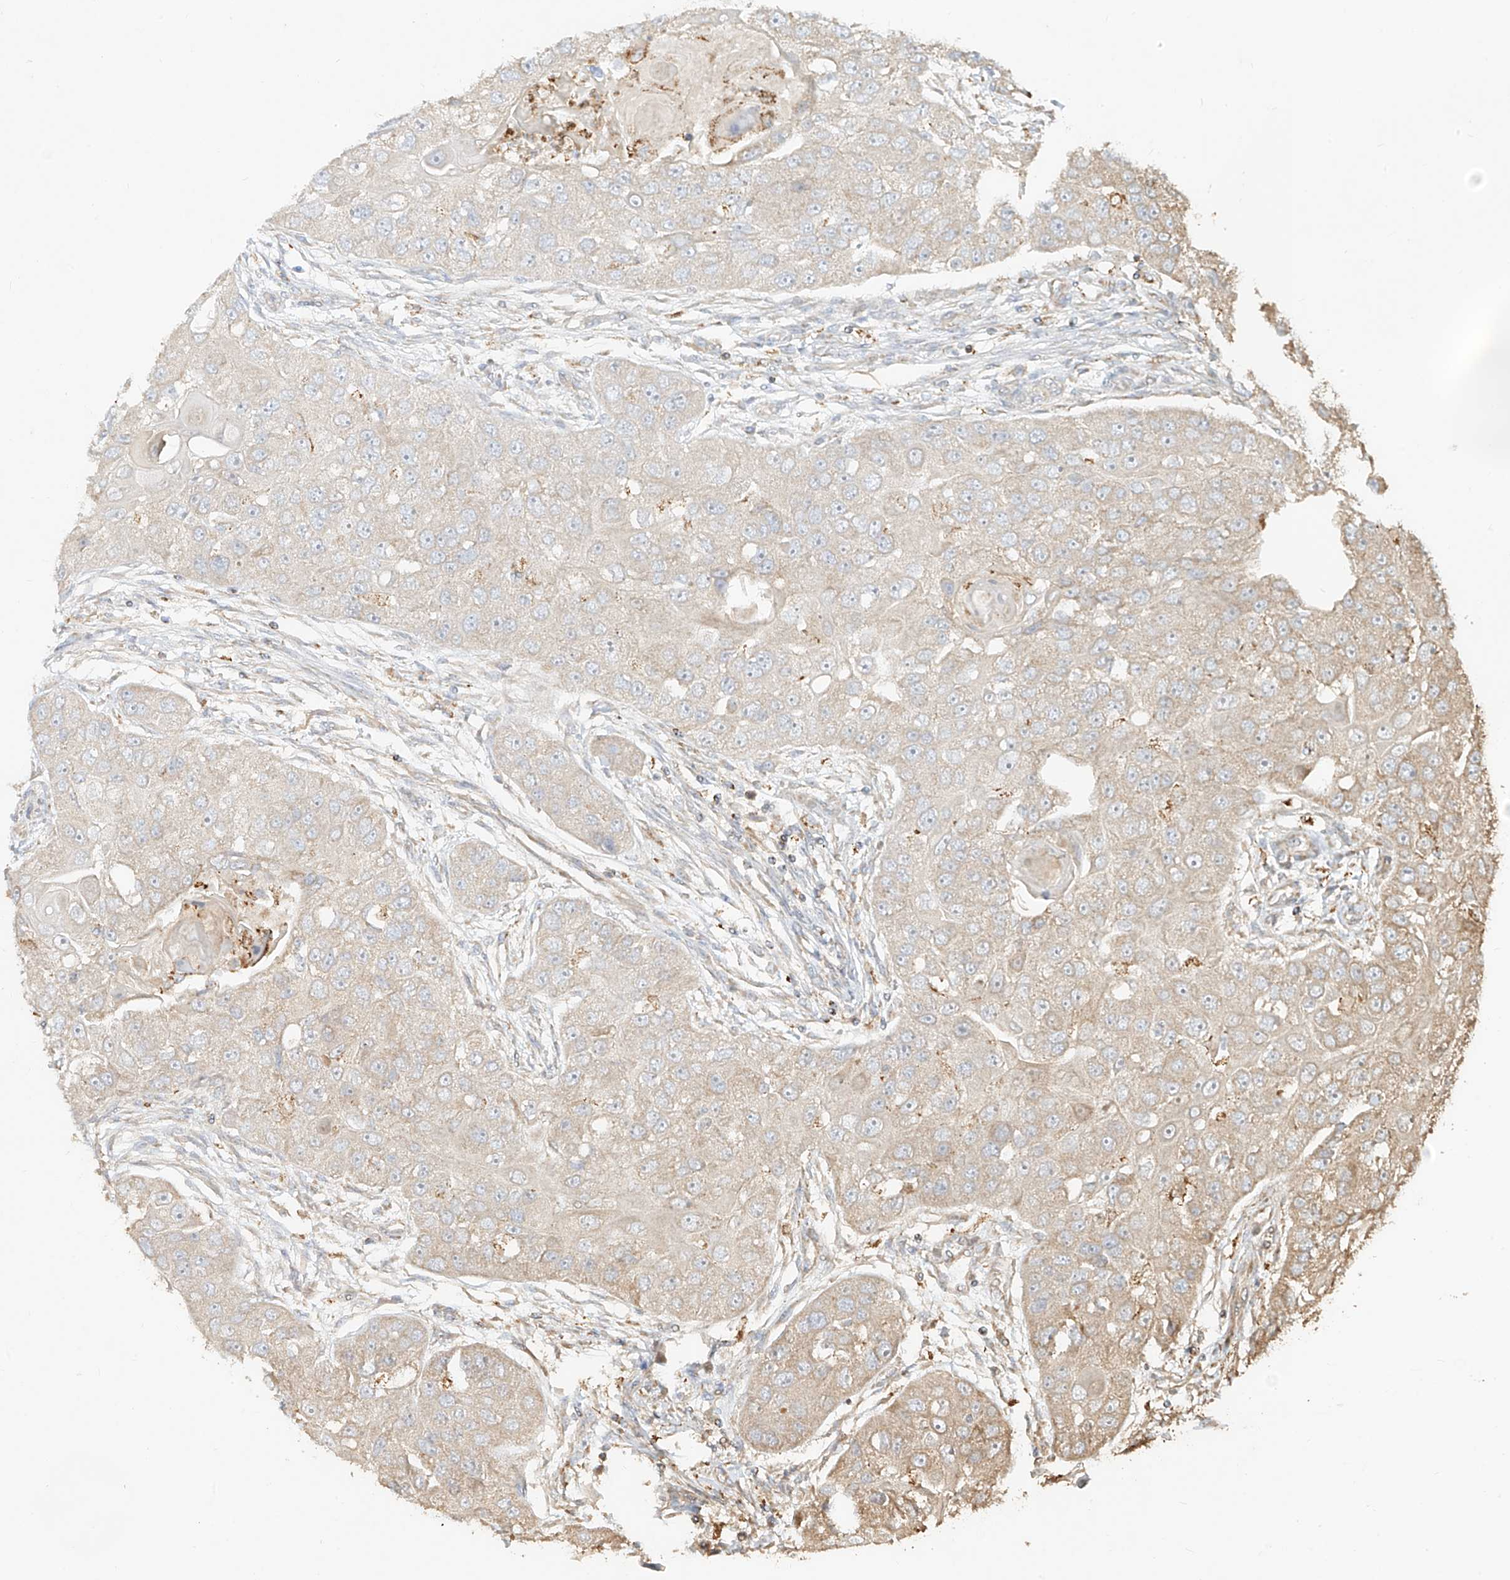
{"staining": {"intensity": "weak", "quantity": "<25%", "location": "cytoplasmic/membranous"}, "tissue": "head and neck cancer", "cell_type": "Tumor cells", "image_type": "cancer", "snomed": [{"axis": "morphology", "description": "Normal tissue, NOS"}, {"axis": "morphology", "description": "Squamous cell carcinoma, NOS"}, {"axis": "topography", "description": "Skeletal muscle"}, {"axis": "topography", "description": "Head-Neck"}], "caption": "A micrograph of human squamous cell carcinoma (head and neck) is negative for staining in tumor cells.", "gene": "EFNB1", "patient": {"sex": "male", "age": 51}}